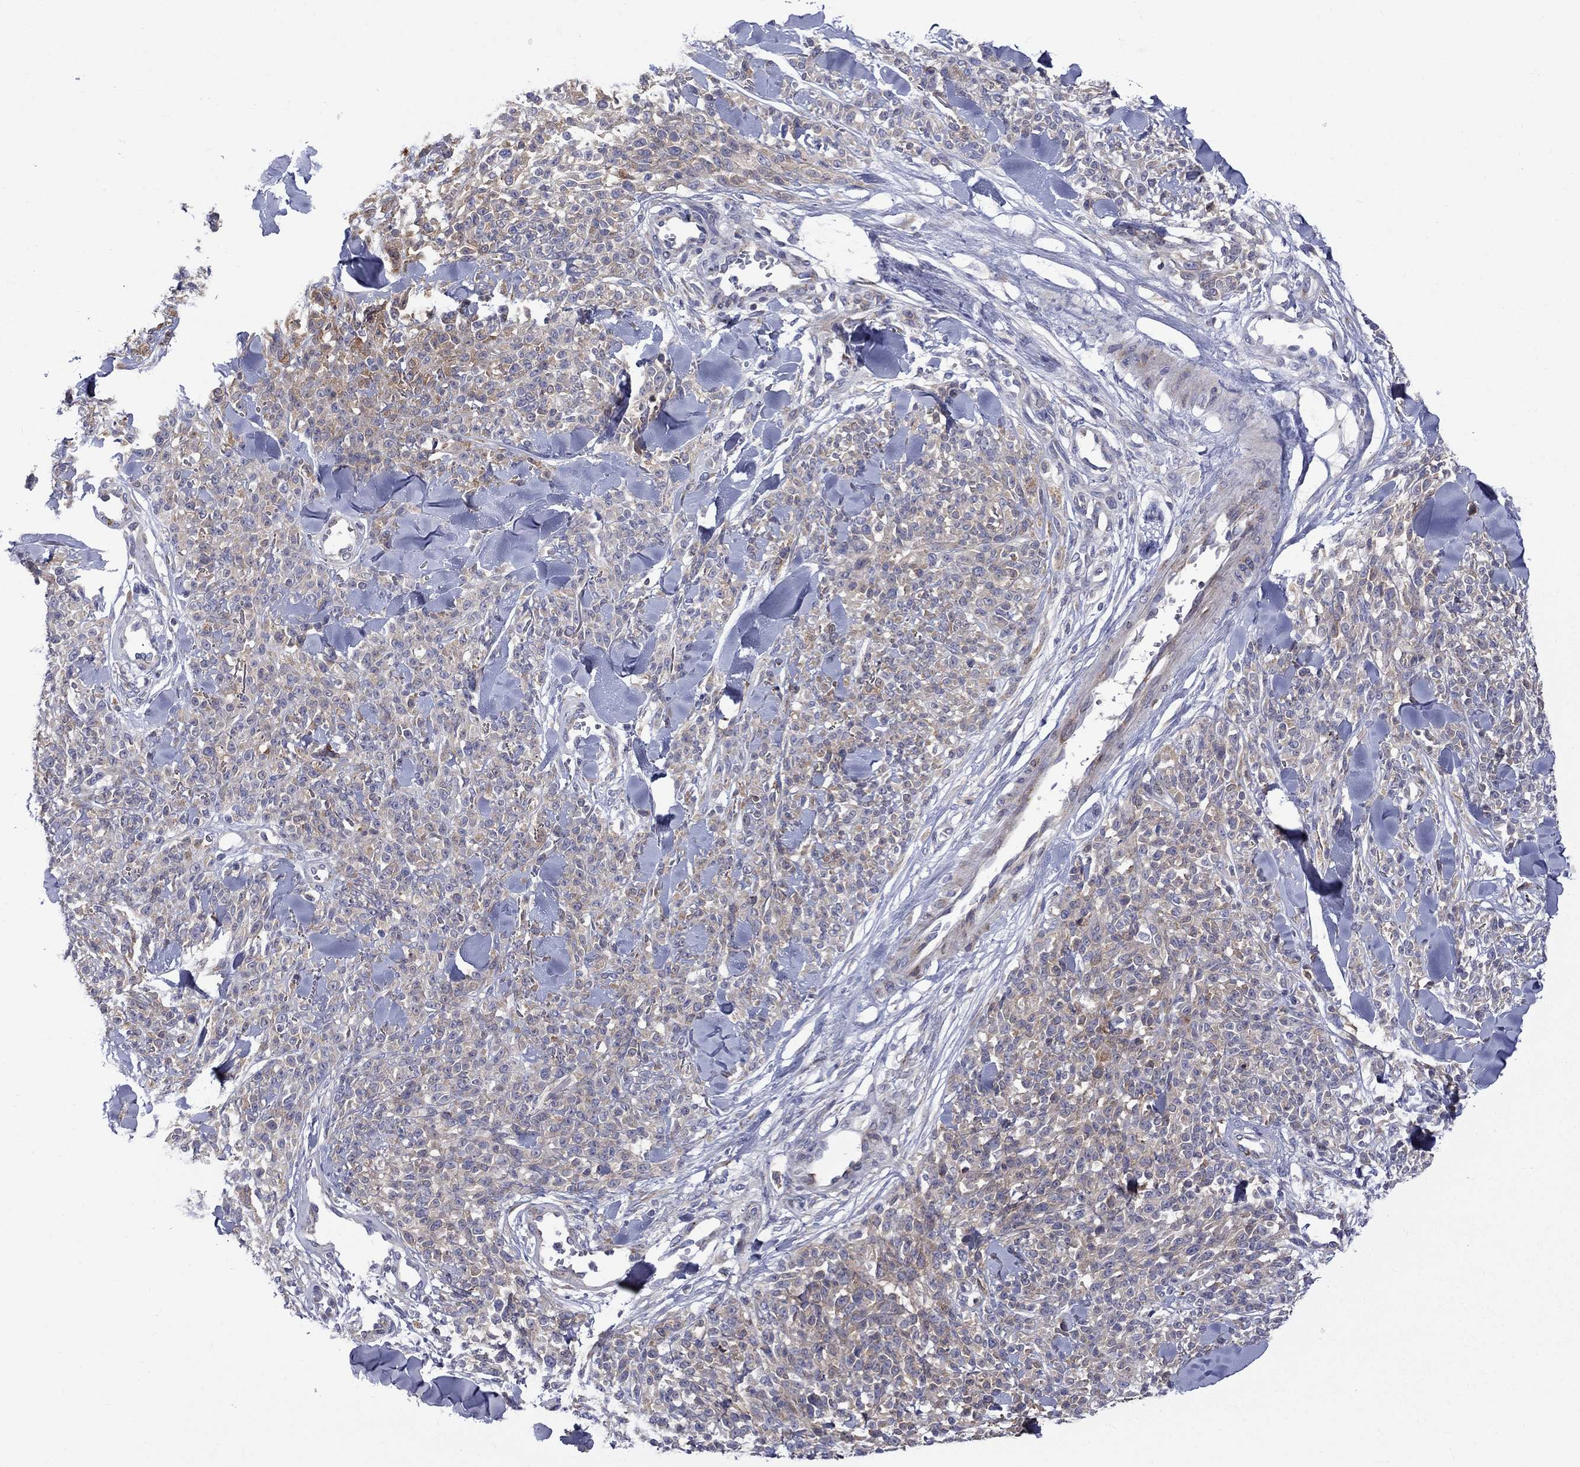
{"staining": {"intensity": "moderate", "quantity": "25%-75%", "location": "cytoplasmic/membranous"}, "tissue": "melanoma", "cell_type": "Tumor cells", "image_type": "cancer", "snomed": [{"axis": "morphology", "description": "Malignant melanoma, NOS"}, {"axis": "topography", "description": "Skin"}, {"axis": "topography", "description": "Skin of trunk"}], "caption": "Melanoma stained with a protein marker reveals moderate staining in tumor cells.", "gene": "ASNS", "patient": {"sex": "male", "age": 74}}